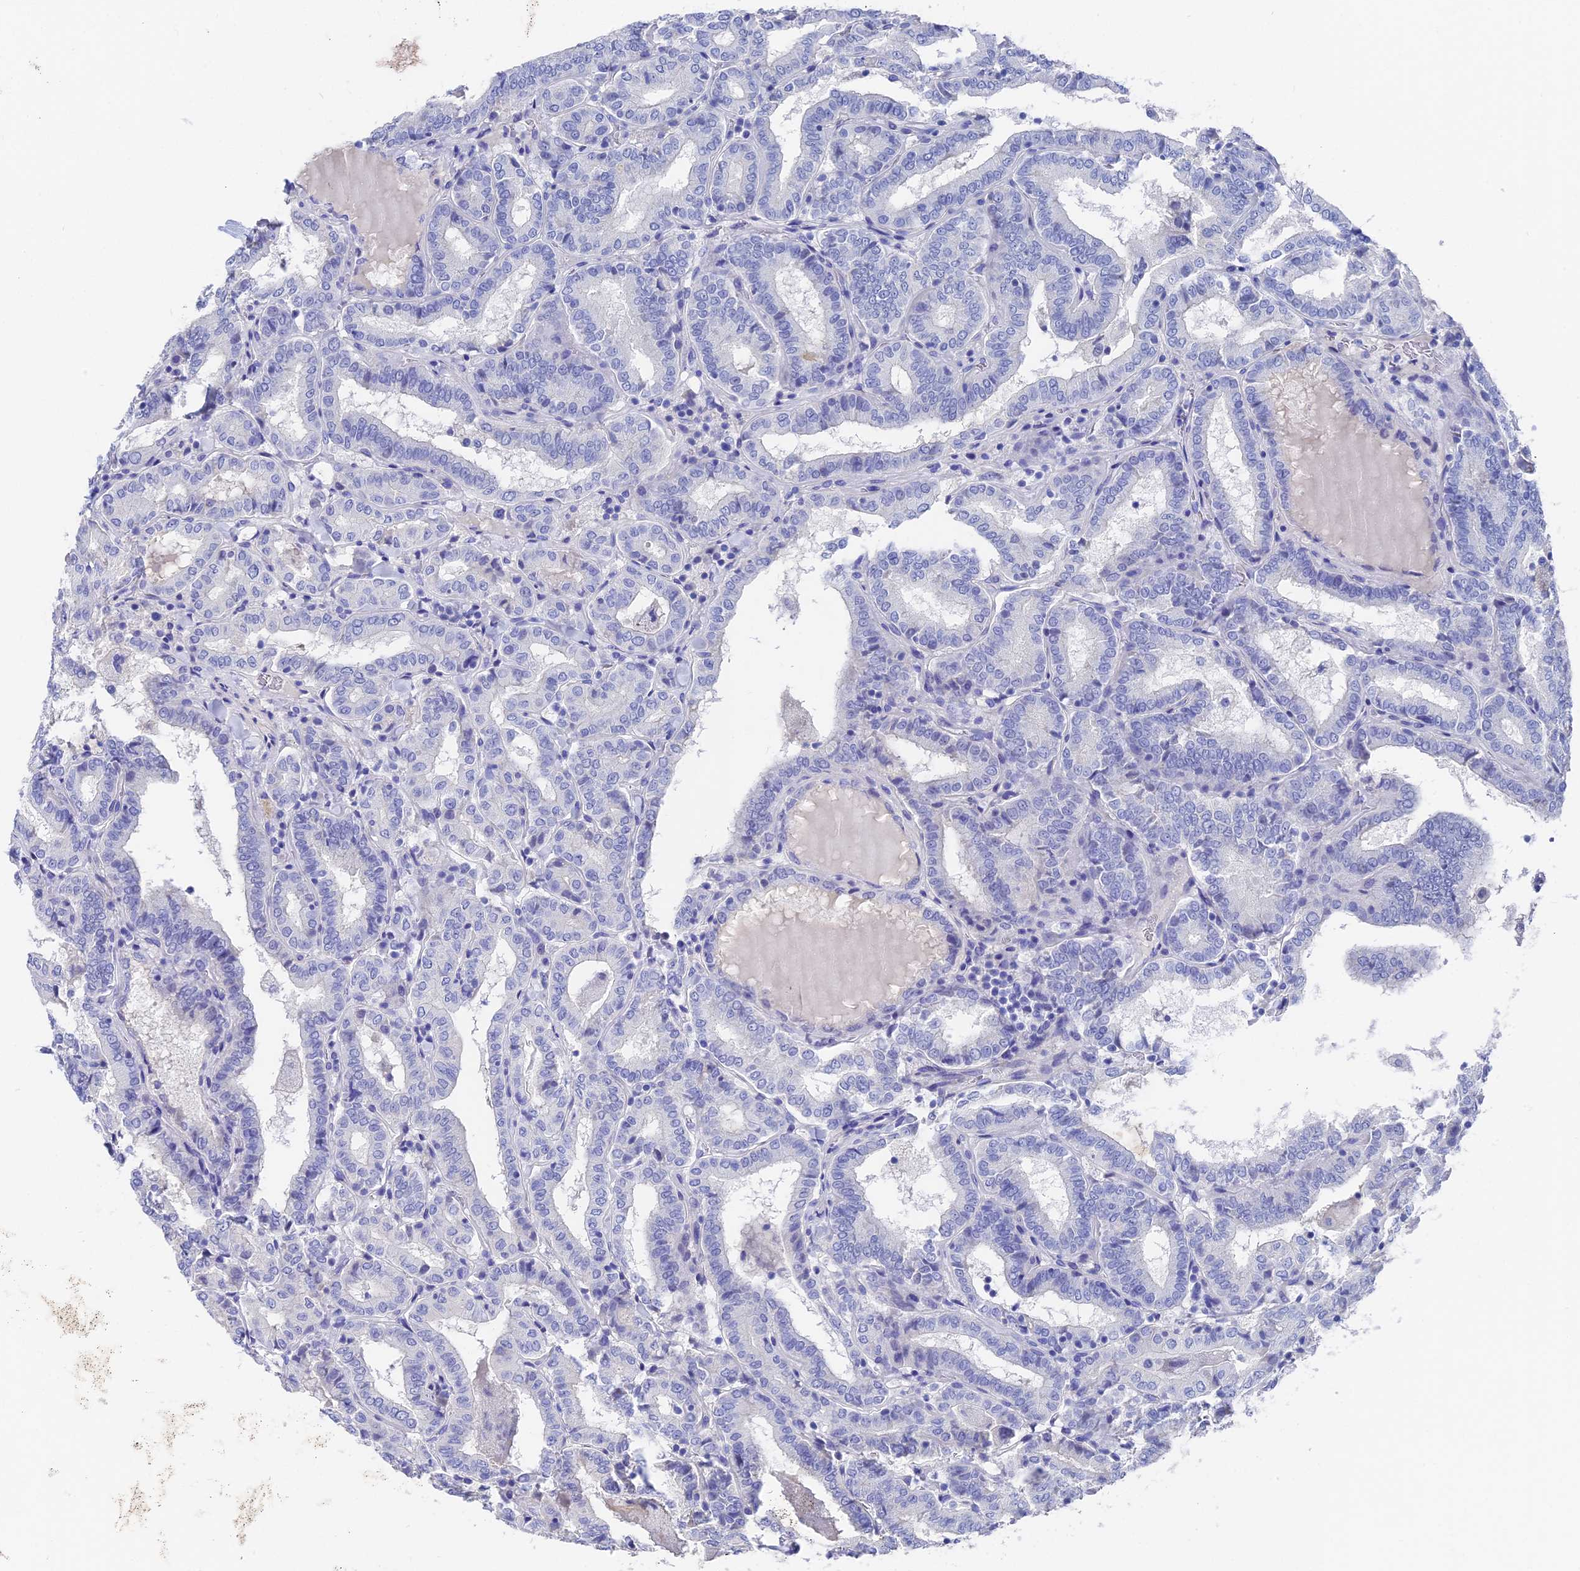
{"staining": {"intensity": "negative", "quantity": "none", "location": "none"}, "tissue": "thyroid cancer", "cell_type": "Tumor cells", "image_type": "cancer", "snomed": [{"axis": "morphology", "description": "Papillary adenocarcinoma, NOS"}, {"axis": "topography", "description": "Thyroid gland"}], "caption": "DAB immunohistochemical staining of human papillary adenocarcinoma (thyroid) displays no significant staining in tumor cells.", "gene": "VPS33B", "patient": {"sex": "female", "age": 72}}